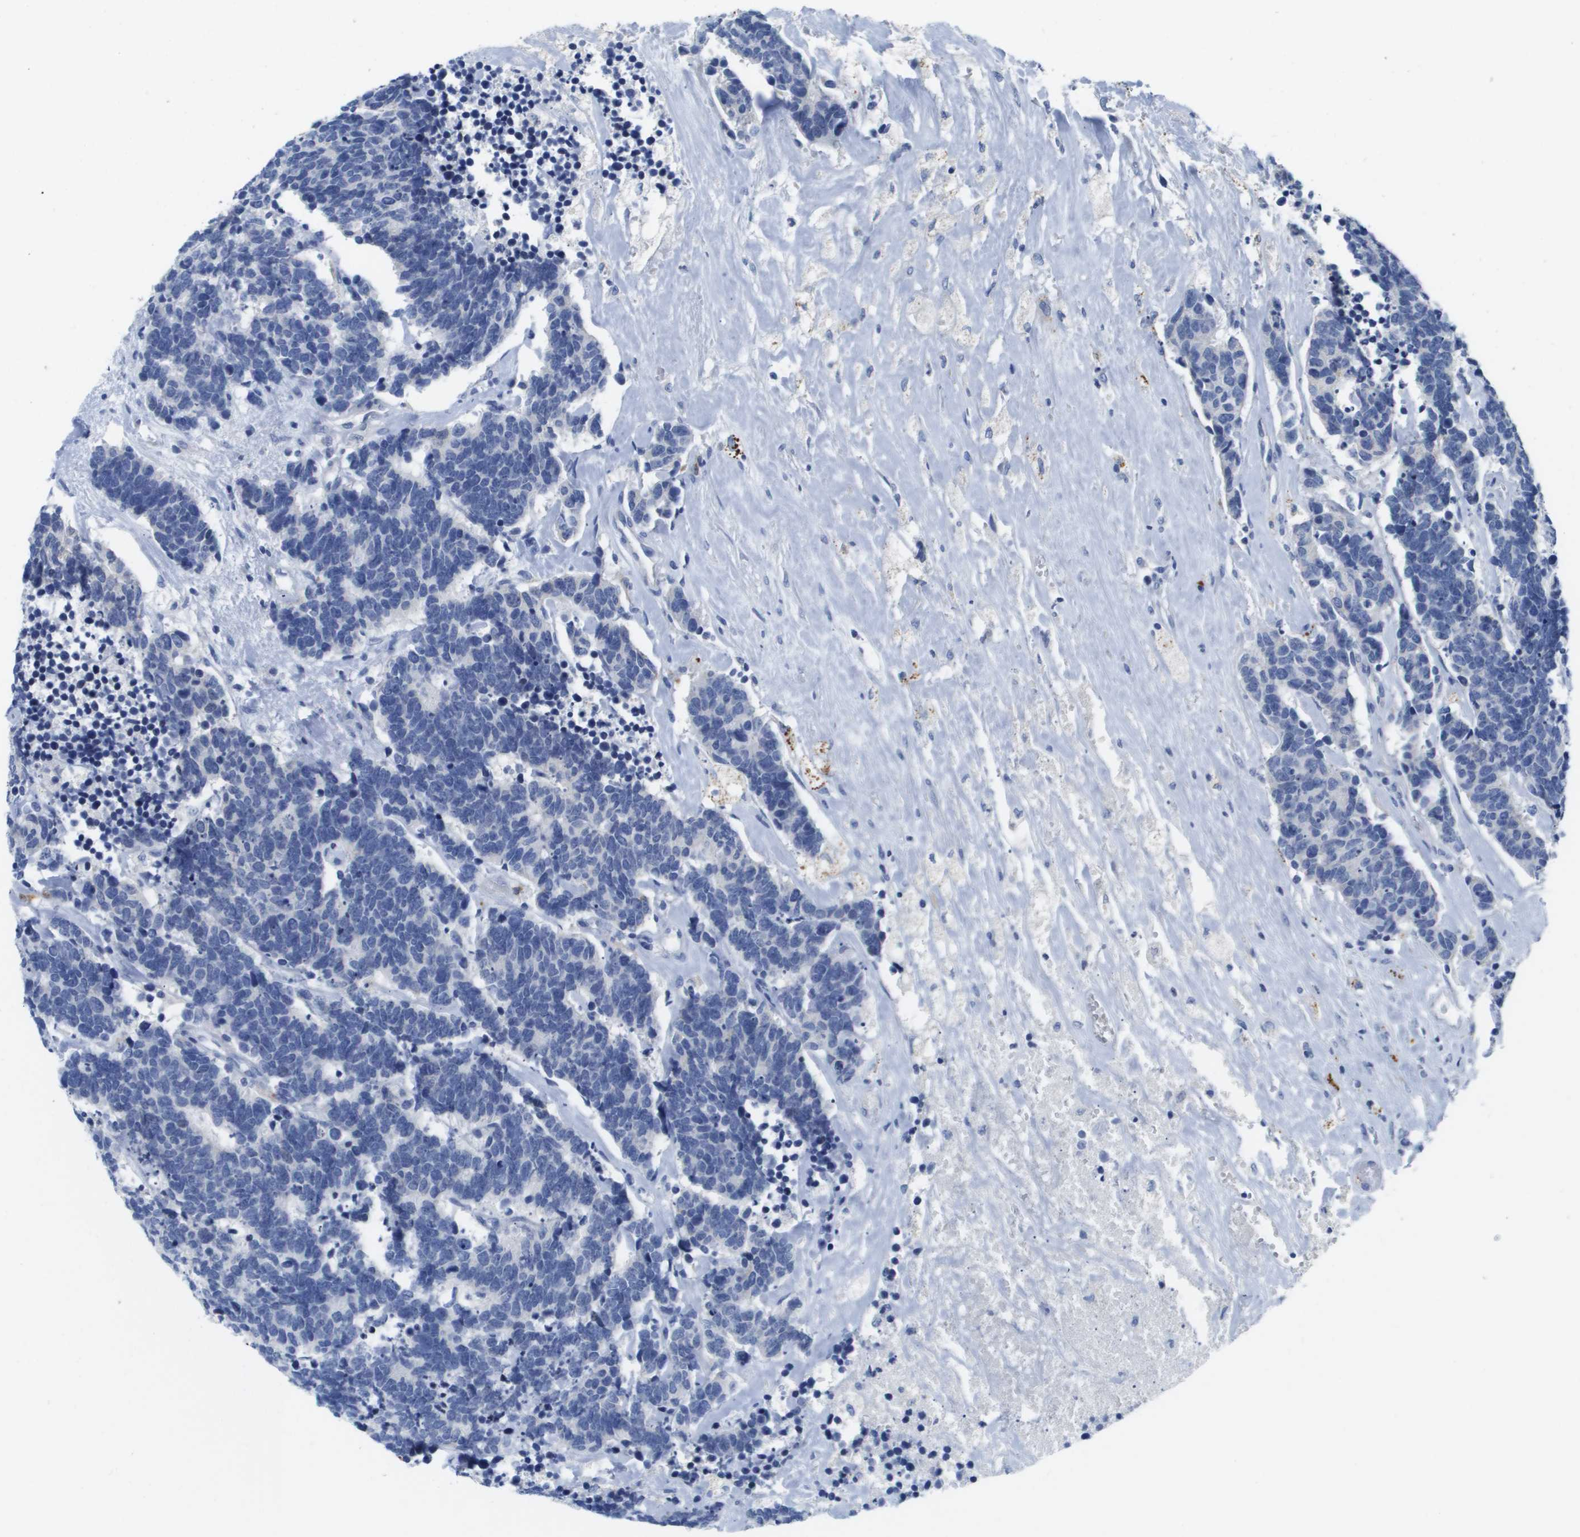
{"staining": {"intensity": "negative", "quantity": "none", "location": "none"}, "tissue": "carcinoid", "cell_type": "Tumor cells", "image_type": "cancer", "snomed": [{"axis": "morphology", "description": "Carcinoma, NOS"}, {"axis": "morphology", "description": "Carcinoid, malignant, NOS"}, {"axis": "topography", "description": "Urinary bladder"}], "caption": "Immunohistochemical staining of human carcinoid exhibits no significant staining in tumor cells.", "gene": "MS4A1", "patient": {"sex": "male", "age": 57}}